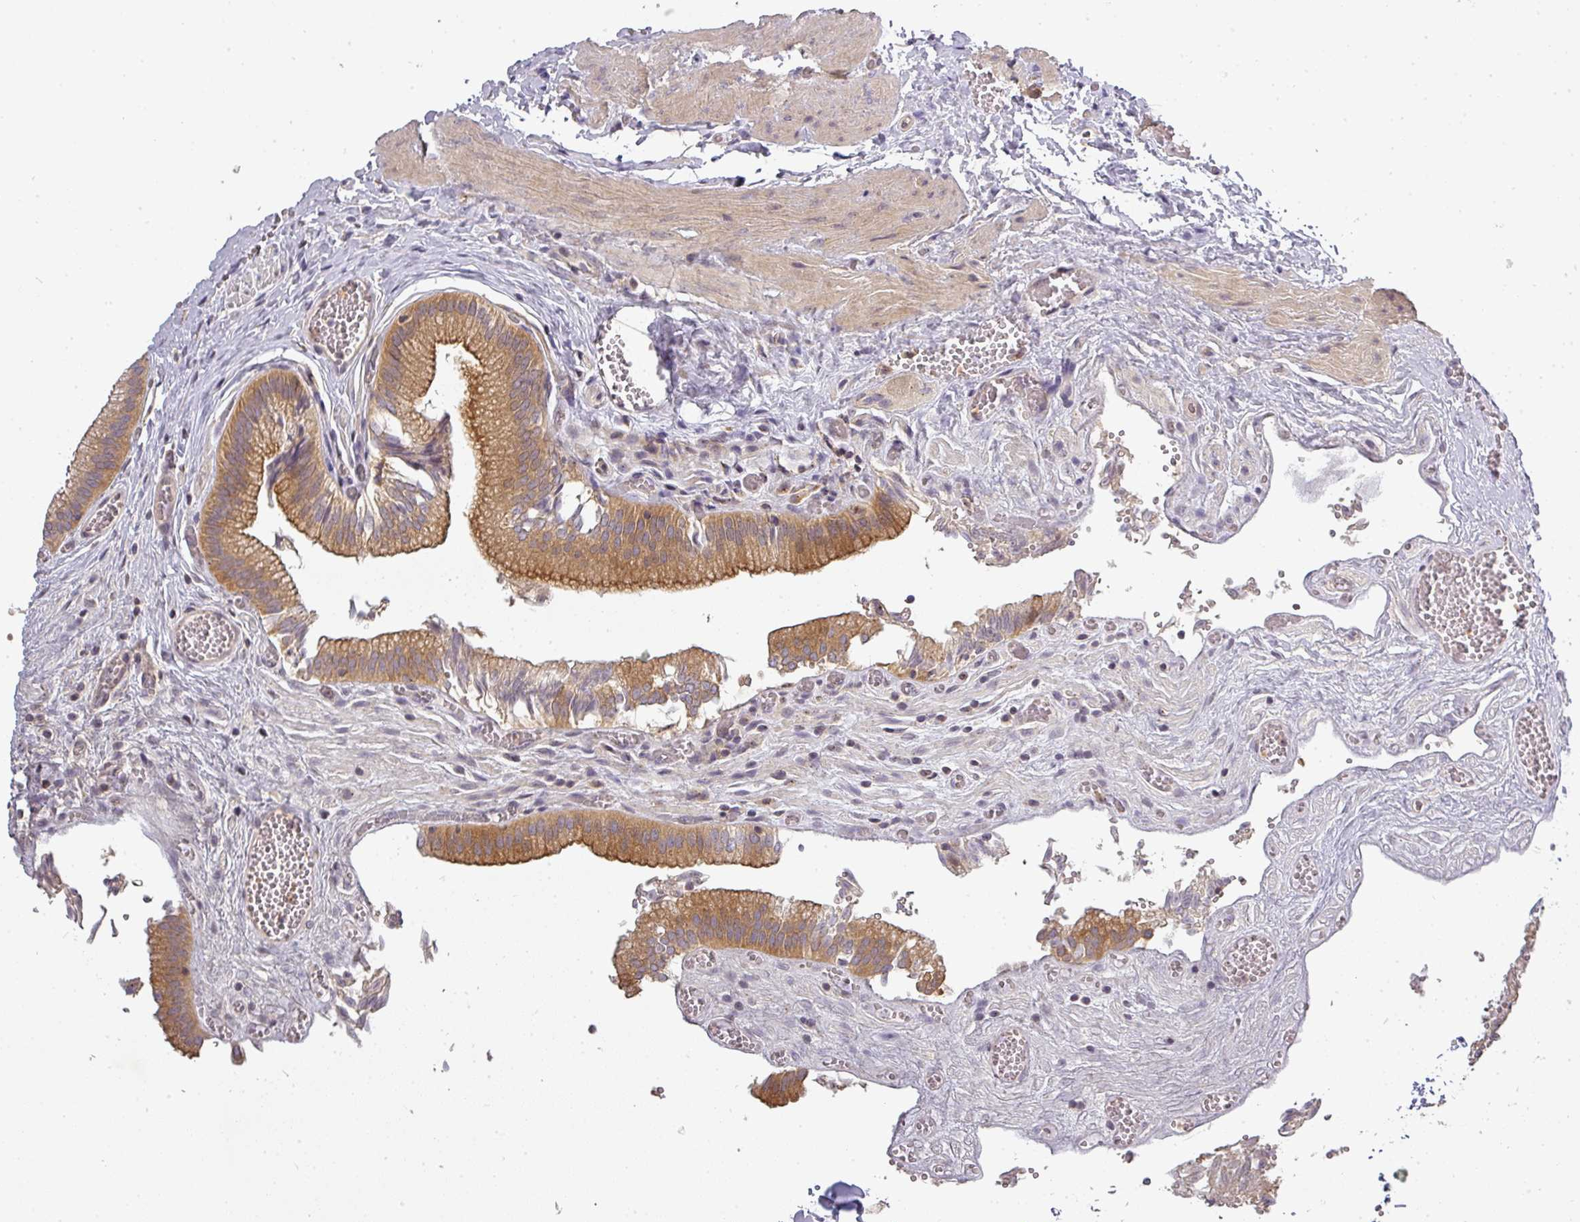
{"staining": {"intensity": "moderate", "quantity": ">75%", "location": "cytoplasmic/membranous"}, "tissue": "gallbladder", "cell_type": "Glandular cells", "image_type": "normal", "snomed": [{"axis": "morphology", "description": "Normal tissue, NOS"}, {"axis": "topography", "description": "Gallbladder"}, {"axis": "topography", "description": "Peripheral nerve tissue"}], "caption": "Immunohistochemistry of benign gallbladder exhibits medium levels of moderate cytoplasmic/membranous expression in about >75% of glandular cells. Ihc stains the protein in brown and the nuclei are stained blue.", "gene": "NIN", "patient": {"sex": "male", "age": 17}}